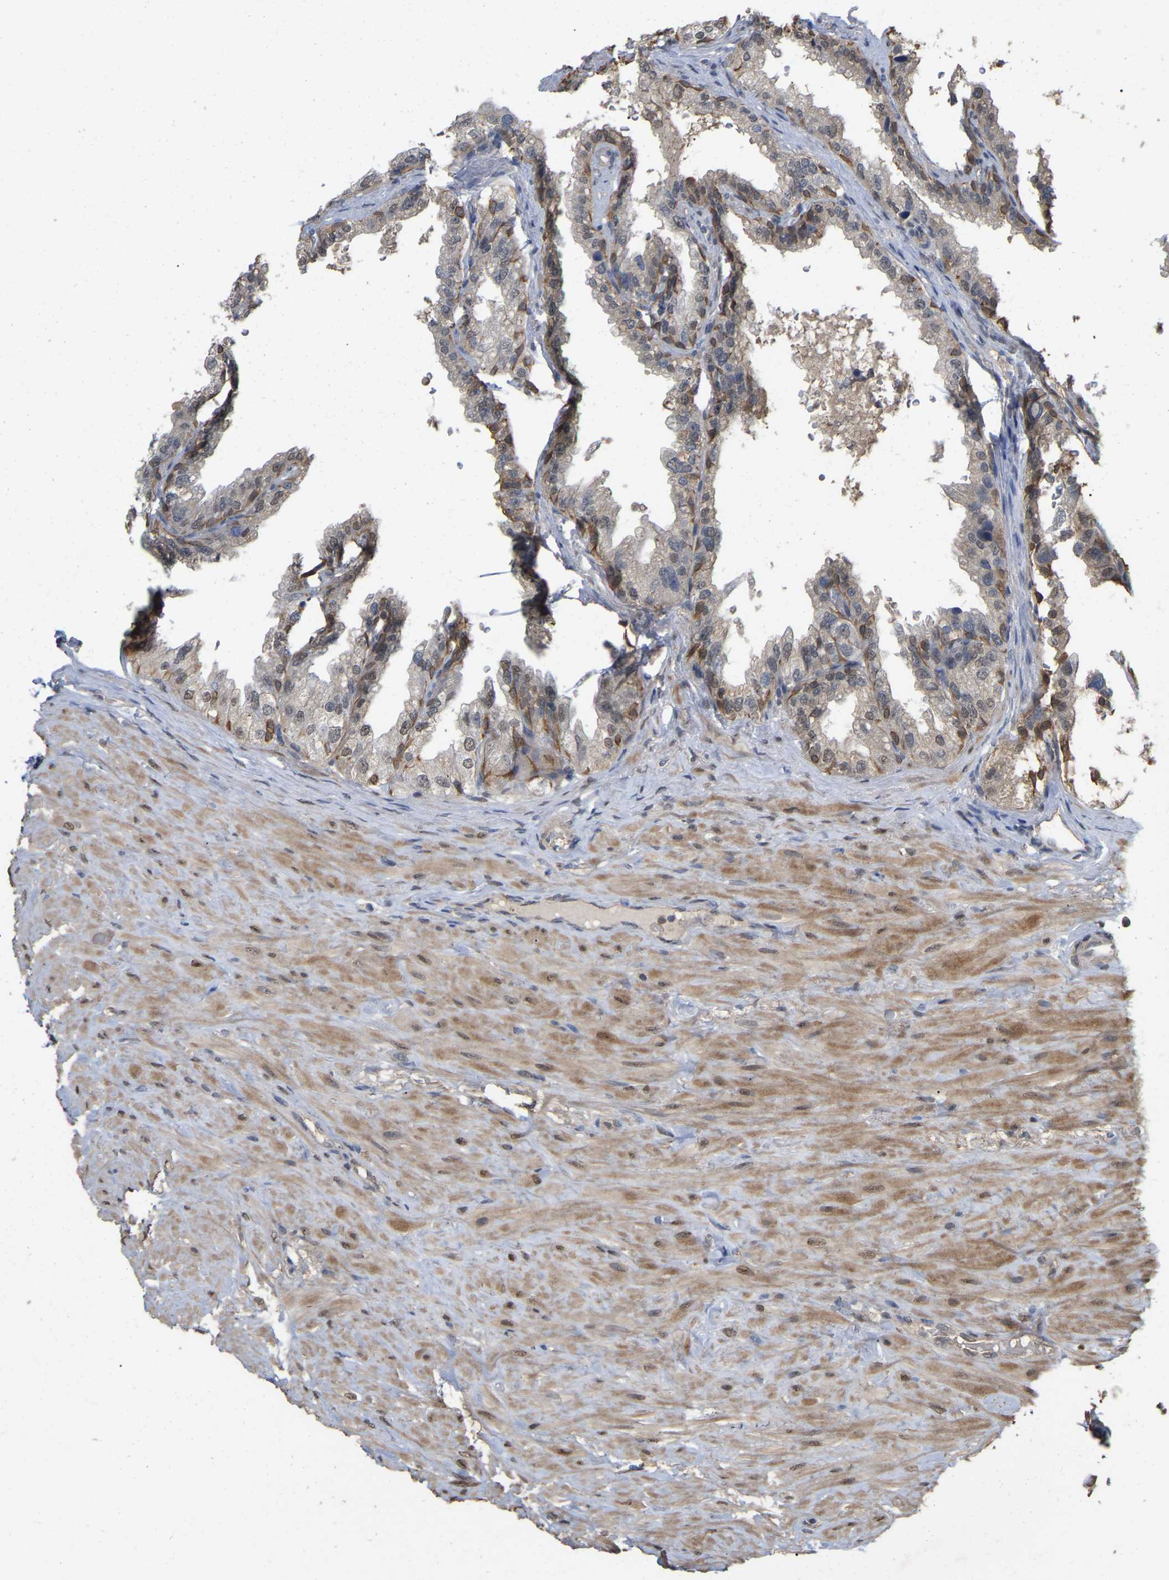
{"staining": {"intensity": "moderate", "quantity": ">75%", "location": "cytoplasmic/membranous"}, "tissue": "seminal vesicle", "cell_type": "Glandular cells", "image_type": "normal", "snomed": [{"axis": "morphology", "description": "Normal tissue, NOS"}, {"axis": "topography", "description": "Seminal veicle"}], "caption": "Immunohistochemical staining of unremarkable human seminal vesicle demonstrates moderate cytoplasmic/membranous protein expression in about >75% of glandular cells.", "gene": "FAM219A", "patient": {"sex": "male", "age": 68}}